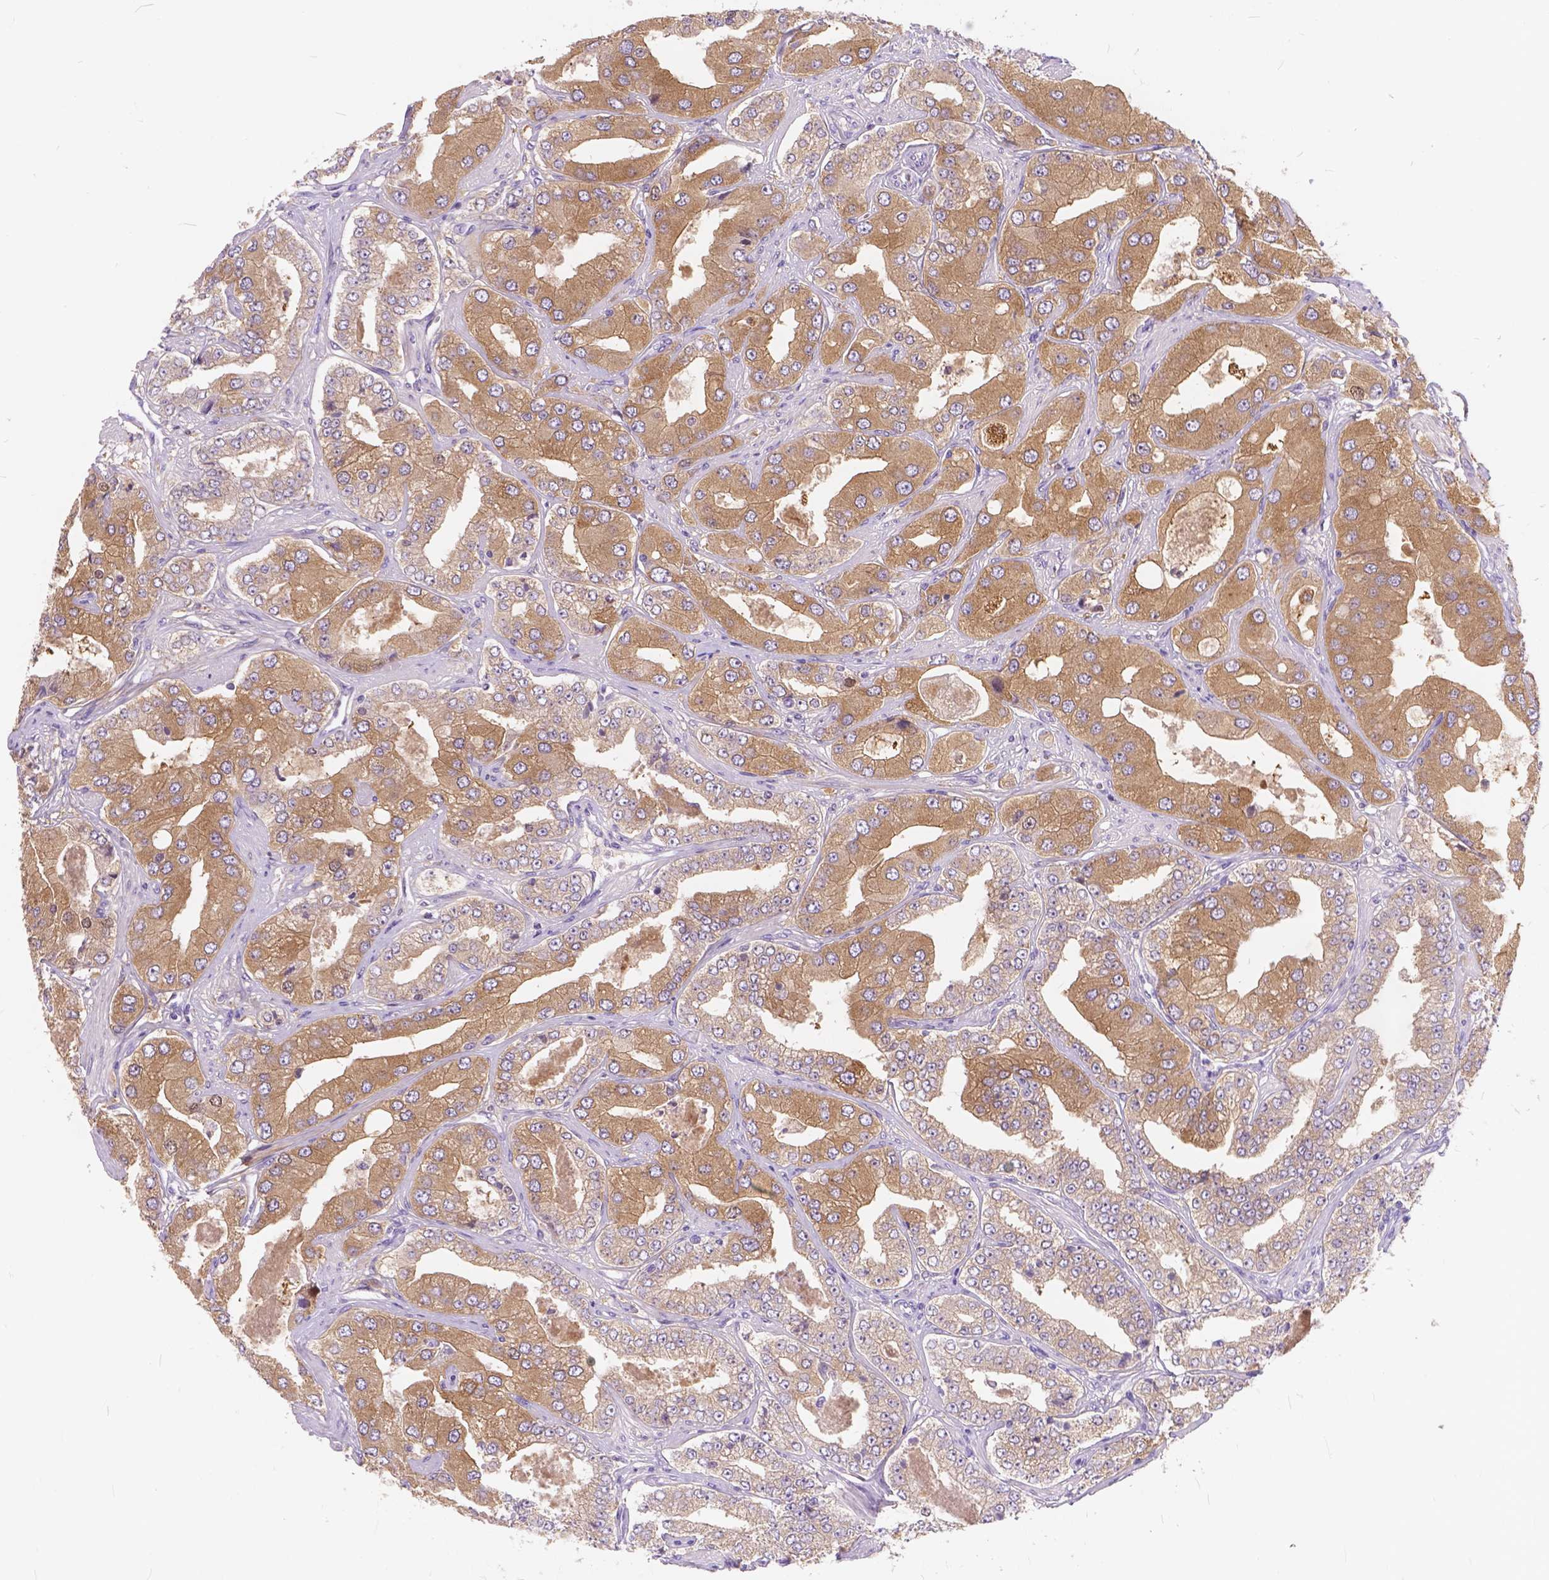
{"staining": {"intensity": "moderate", "quantity": ">75%", "location": "cytoplasmic/membranous"}, "tissue": "prostate cancer", "cell_type": "Tumor cells", "image_type": "cancer", "snomed": [{"axis": "morphology", "description": "Adenocarcinoma, Low grade"}, {"axis": "topography", "description": "Prostate"}], "caption": "Protein staining of prostate cancer tissue demonstrates moderate cytoplasmic/membranous positivity in approximately >75% of tumor cells.", "gene": "PEX11G", "patient": {"sex": "male", "age": 60}}